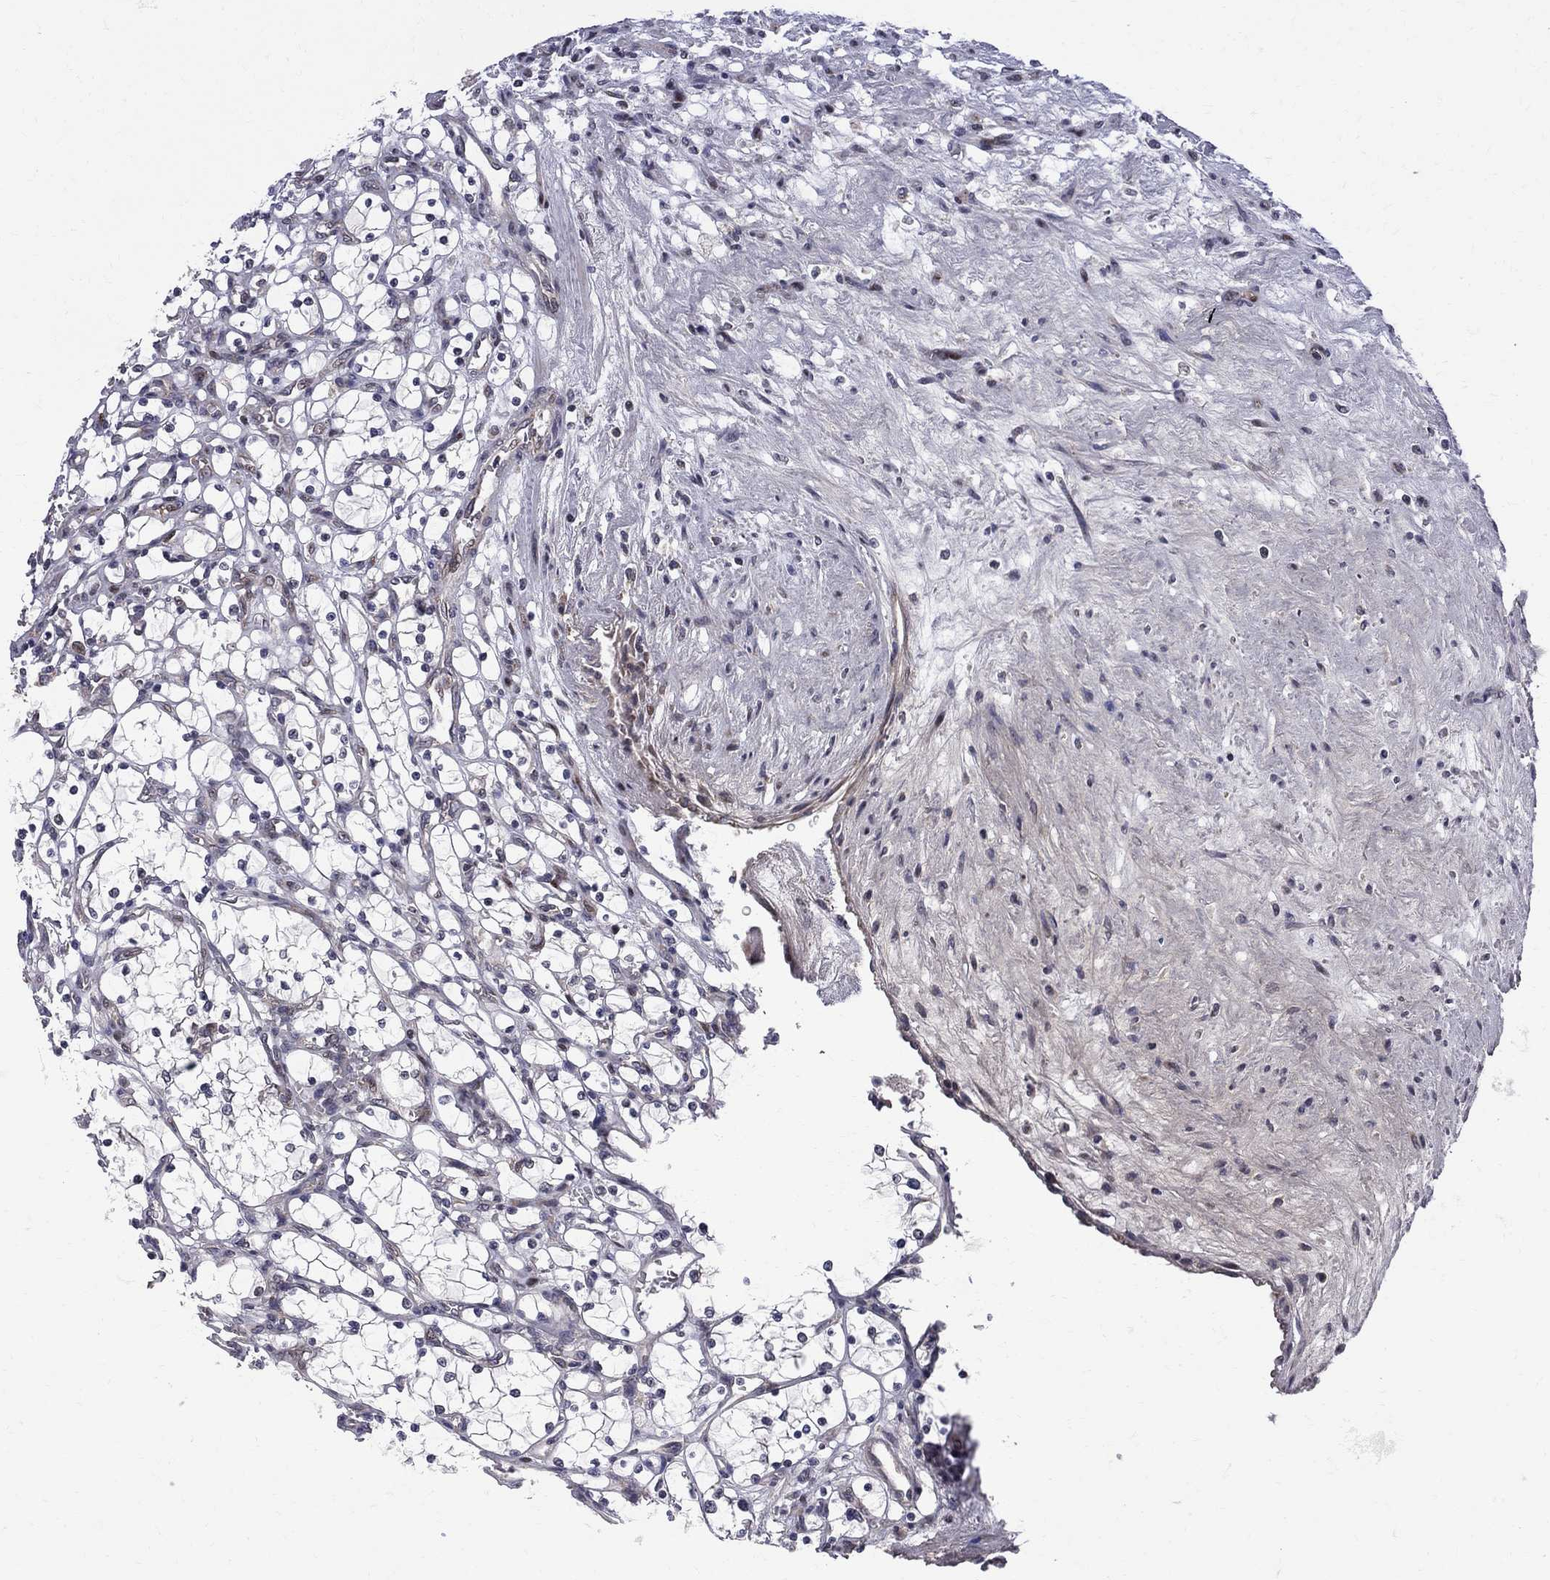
{"staining": {"intensity": "negative", "quantity": "none", "location": "none"}, "tissue": "renal cancer", "cell_type": "Tumor cells", "image_type": "cancer", "snomed": [{"axis": "morphology", "description": "Adenocarcinoma, NOS"}, {"axis": "topography", "description": "Kidney"}], "caption": "The immunohistochemistry (IHC) image has no significant positivity in tumor cells of adenocarcinoma (renal) tissue. (DAB (3,3'-diaminobenzidine) immunohistochemistry (IHC) with hematoxylin counter stain).", "gene": "CNOT11", "patient": {"sex": "female", "age": 69}}